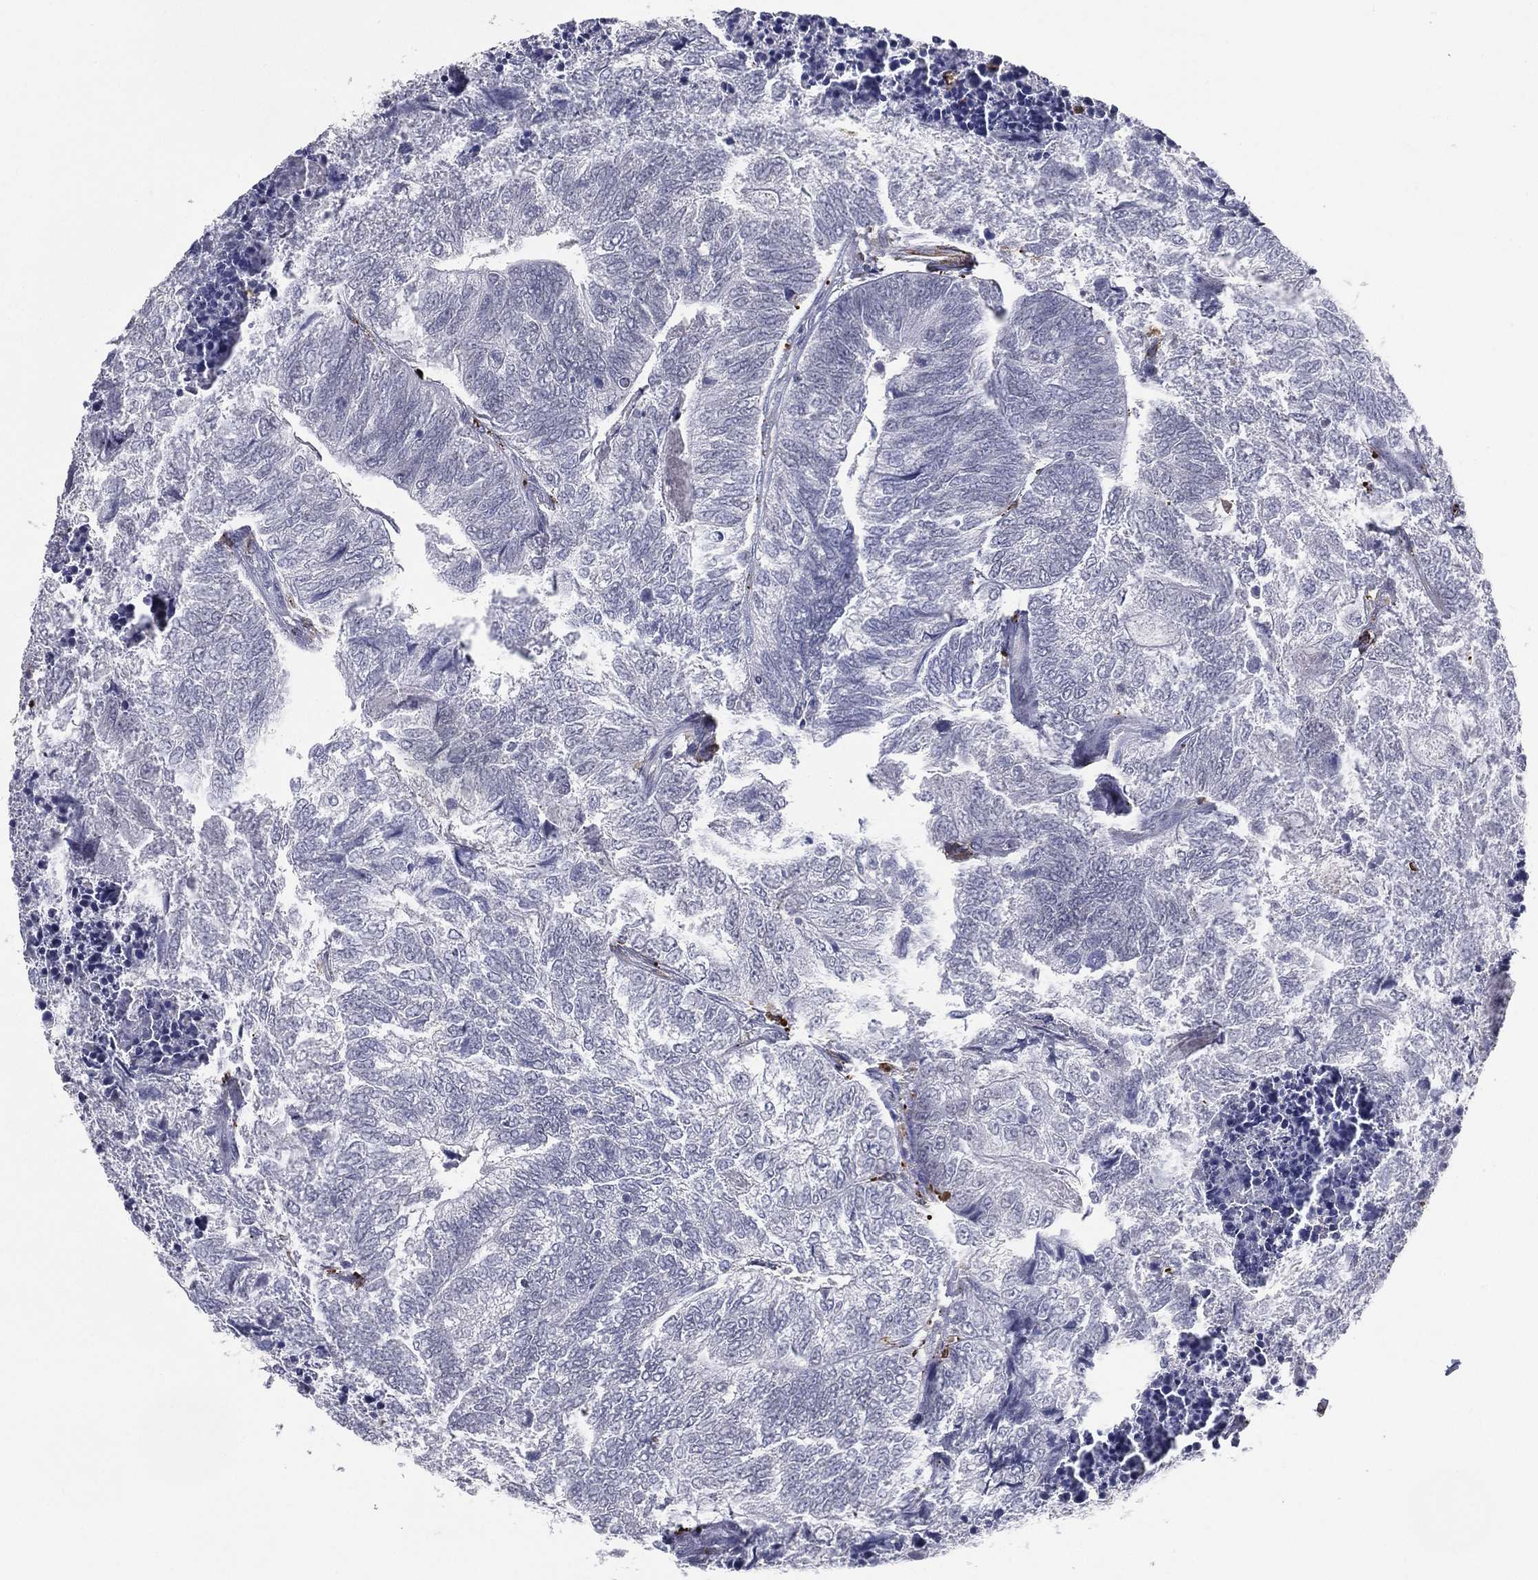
{"staining": {"intensity": "negative", "quantity": "none", "location": "none"}, "tissue": "colorectal cancer", "cell_type": "Tumor cells", "image_type": "cancer", "snomed": [{"axis": "morphology", "description": "Adenocarcinoma, NOS"}, {"axis": "topography", "description": "Colon"}], "caption": "Immunohistochemistry (IHC) of colorectal cancer displays no expression in tumor cells. (DAB (3,3'-diaminobenzidine) immunohistochemistry visualized using brightfield microscopy, high magnification).", "gene": "EVI2B", "patient": {"sex": "female", "age": 67}}